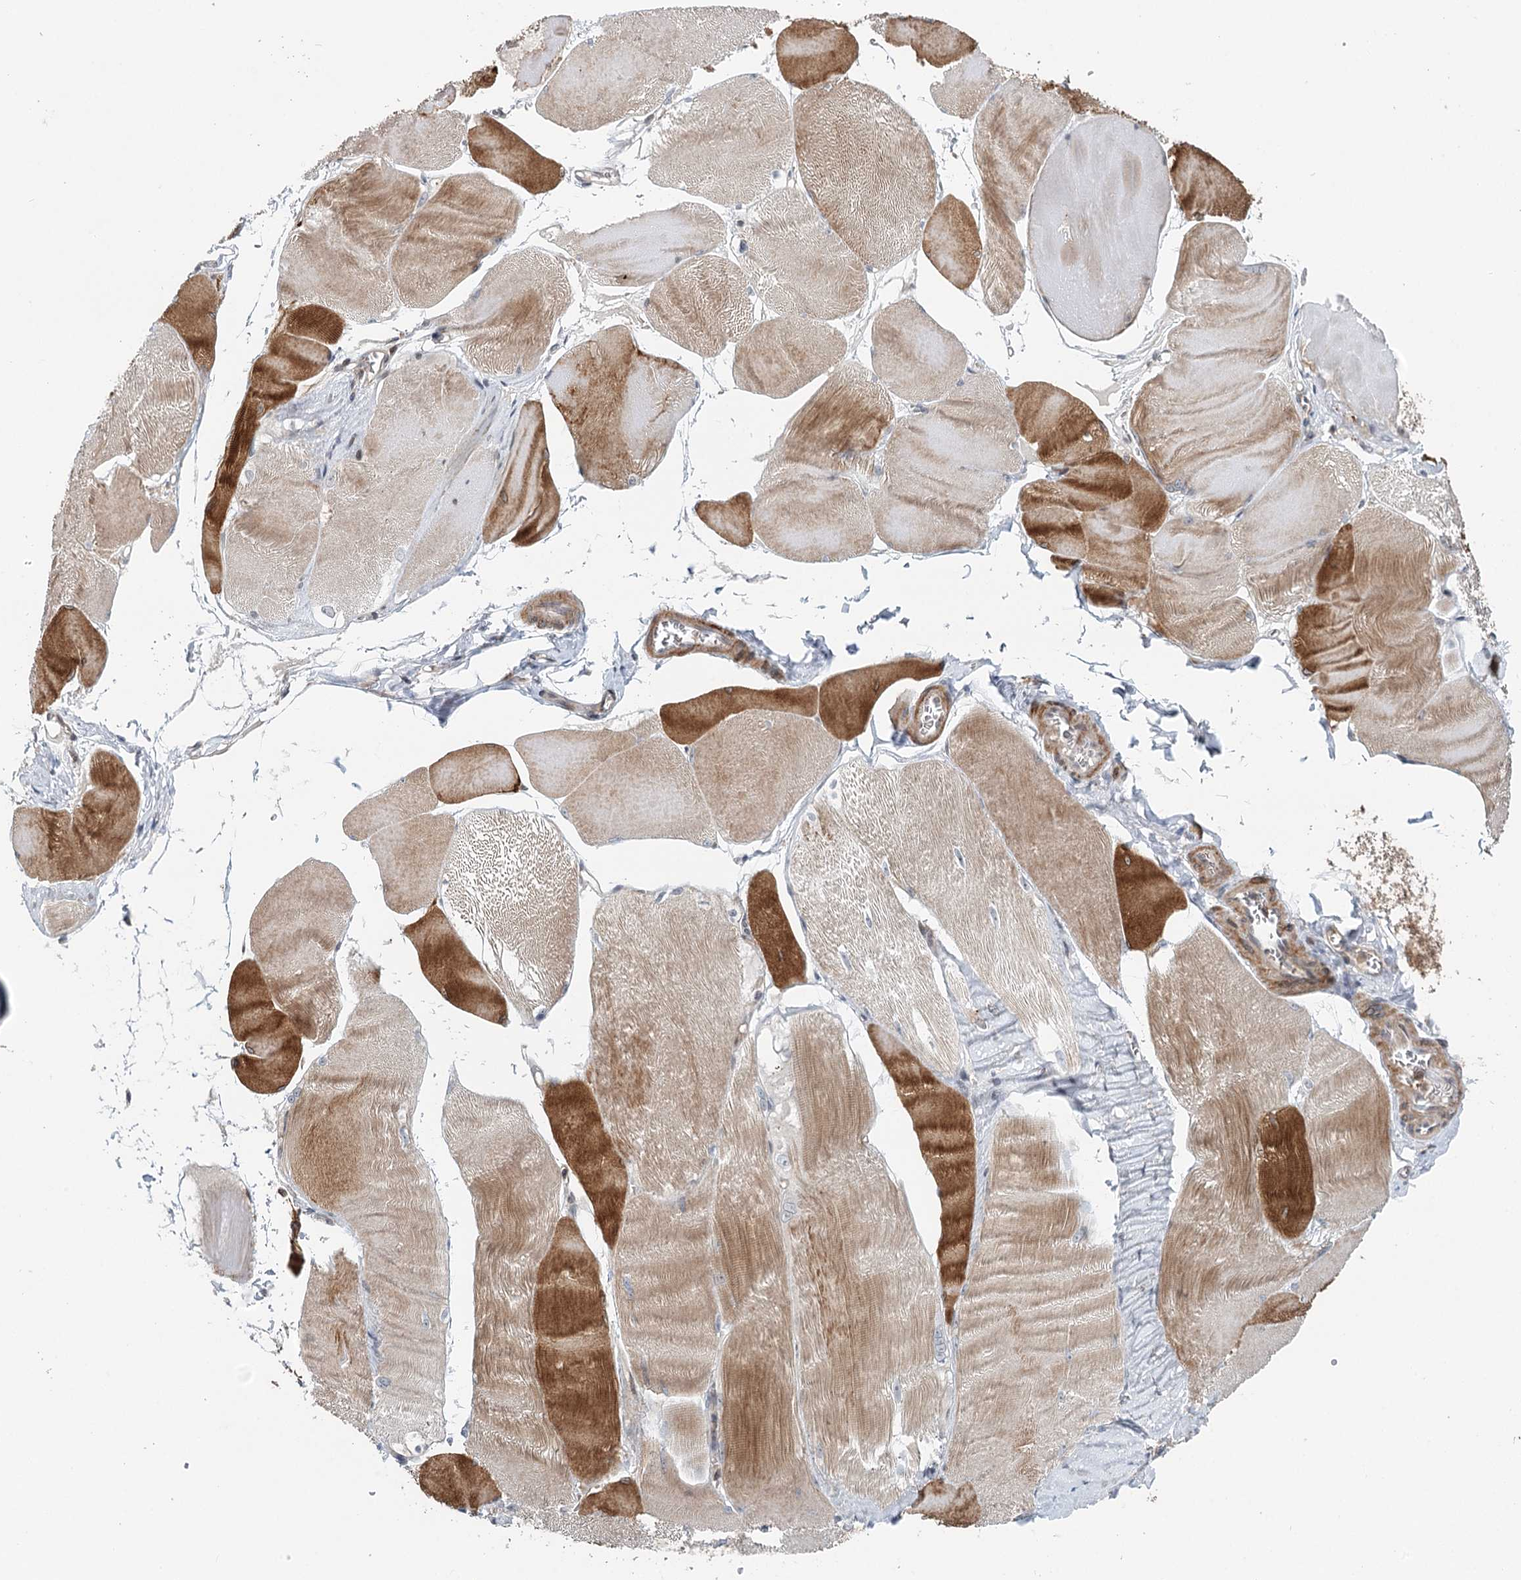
{"staining": {"intensity": "strong", "quantity": "25%-75%", "location": "cytoplasmic/membranous"}, "tissue": "skeletal muscle", "cell_type": "Myocytes", "image_type": "normal", "snomed": [{"axis": "morphology", "description": "Normal tissue, NOS"}, {"axis": "morphology", "description": "Basal cell carcinoma"}, {"axis": "topography", "description": "Skeletal muscle"}], "caption": "Skeletal muscle was stained to show a protein in brown. There is high levels of strong cytoplasmic/membranous expression in approximately 25%-75% of myocytes. Nuclei are stained in blue.", "gene": "RNF111", "patient": {"sex": "female", "age": 64}}